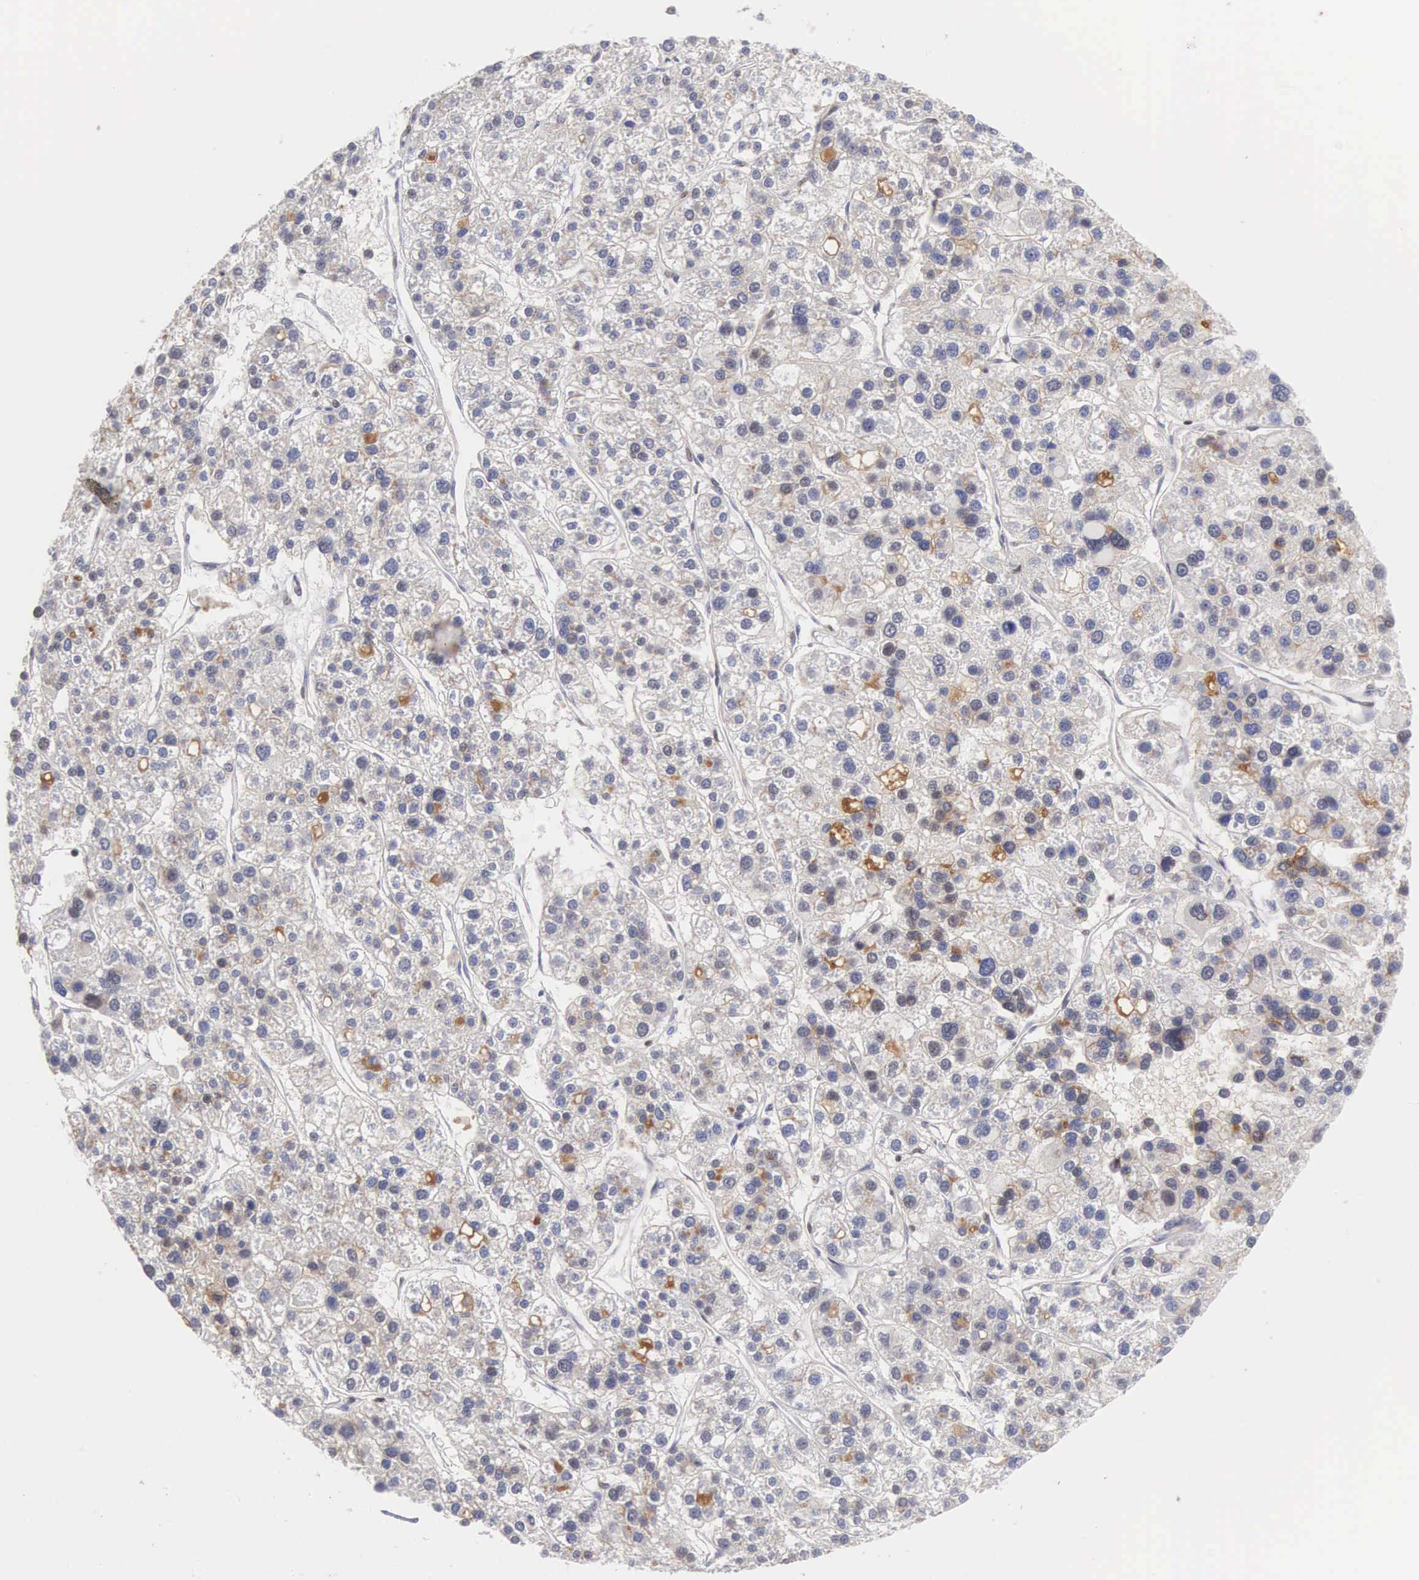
{"staining": {"intensity": "moderate", "quantity": "<25%", "location": "cytoplasmic/membranous"}, "tissue": "liver cancer", "cell_type": "Tumor cells", "image_type": "cancer", "snomed": [{"axis": "morphology", "description": "Carcinoma, Hepatocellular, NOS"}, {"axis": "topography", "description": "Liver"}], "caption": "Human liver hepatocellular carcinoma stained for a protein (brown) exhibits moderate cytoplasmic/membranous positive staining in about <25% of tumor cells.", "gene": "NR4A2", "patient": {"sex": "female", "age": 85}}